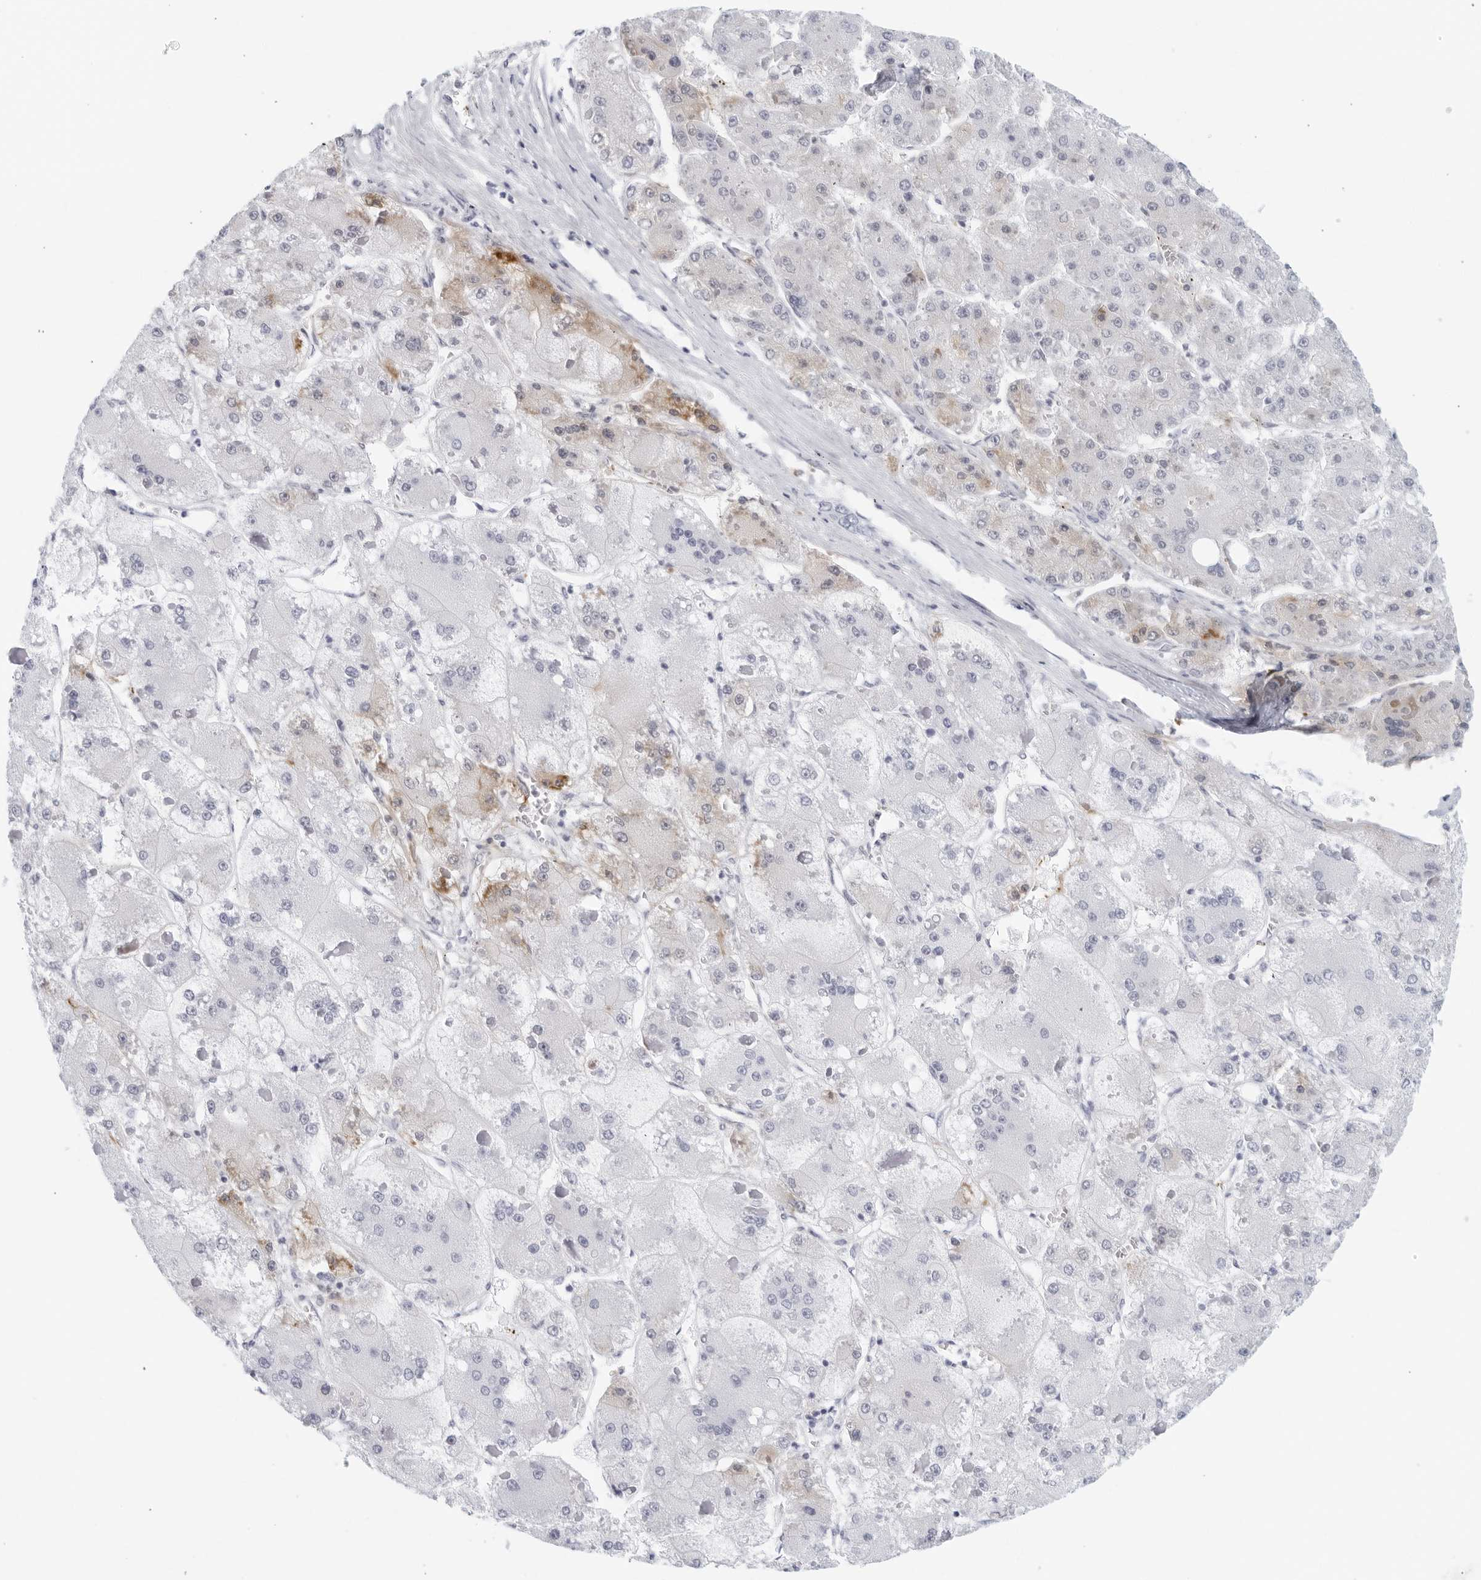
{"staining": {"intensity": "negative", "quantity": "none", "location": "none"}, "tissue": "liver cancer", "cell_type": "Tumor cells", "image_type": "cancer", "snomed": [{"axis": "morphology", "description": "Carcinoma, Hepatocellular, NOS"}, {"axis": "topography", "description": "Liver"}], "caption": "There is no significant positivity in tumor cells of liver hepatocellular carcinoma.", "gene": "FGG", "patient": {"sex": "female", "age": 73}}